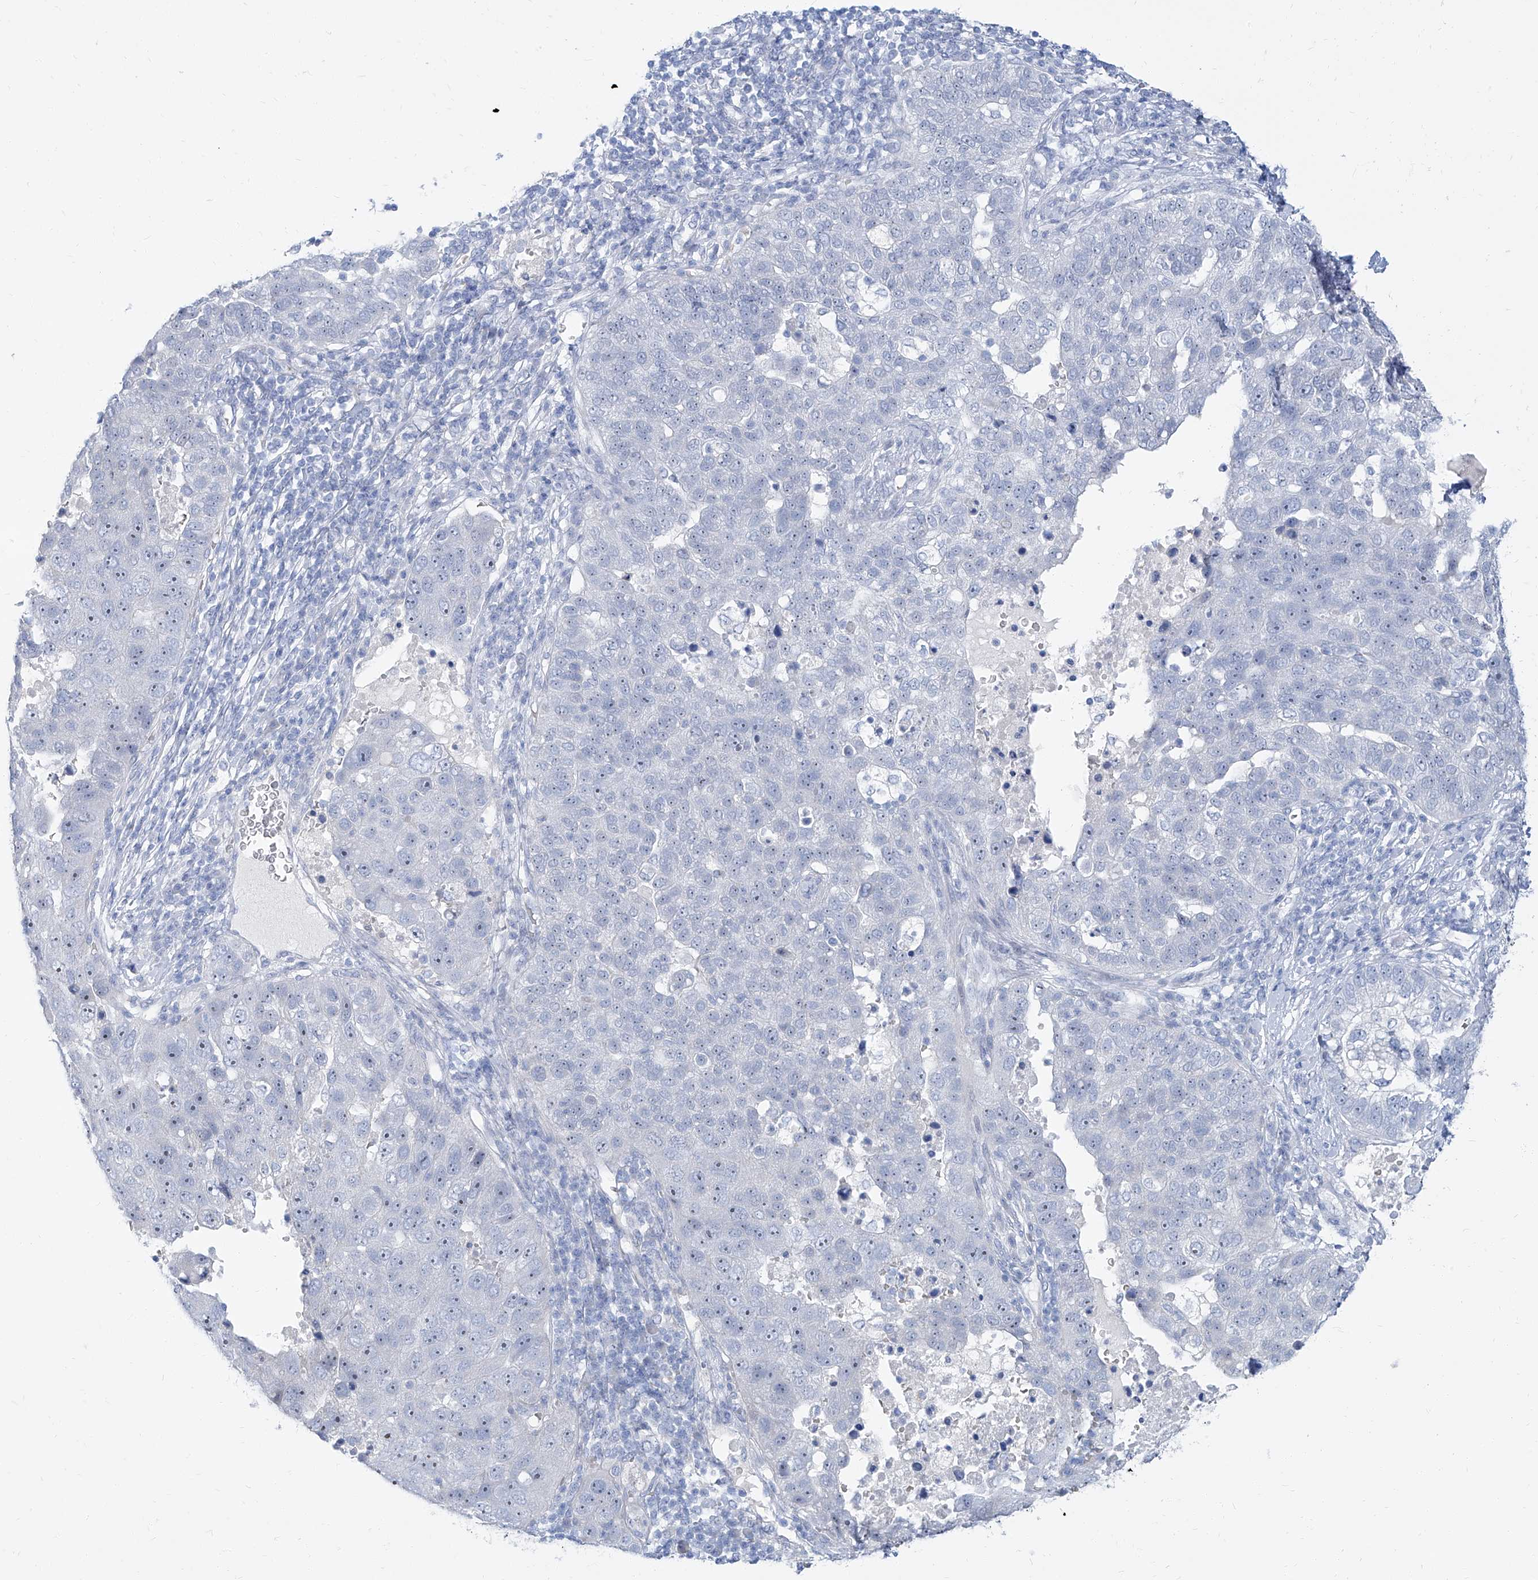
{"staining": {"intensity": "negative", "quantity": "none", "location": "none"}, "tissue": "pancreatic cancer", "cell_type": "Tumor cells", "image_type": "cancer", "snomed": [{"axis": "morphology", "description": "Adenocarcinoma, NOS"}, {"axis": "topography", "description": "Pancreas"}], "caption": "Protein analysis of pancreatic cancer shows no significant staining in tumor cells.", "gene": "TXLNB", "patient": {"sex": "female", "age": 61}}